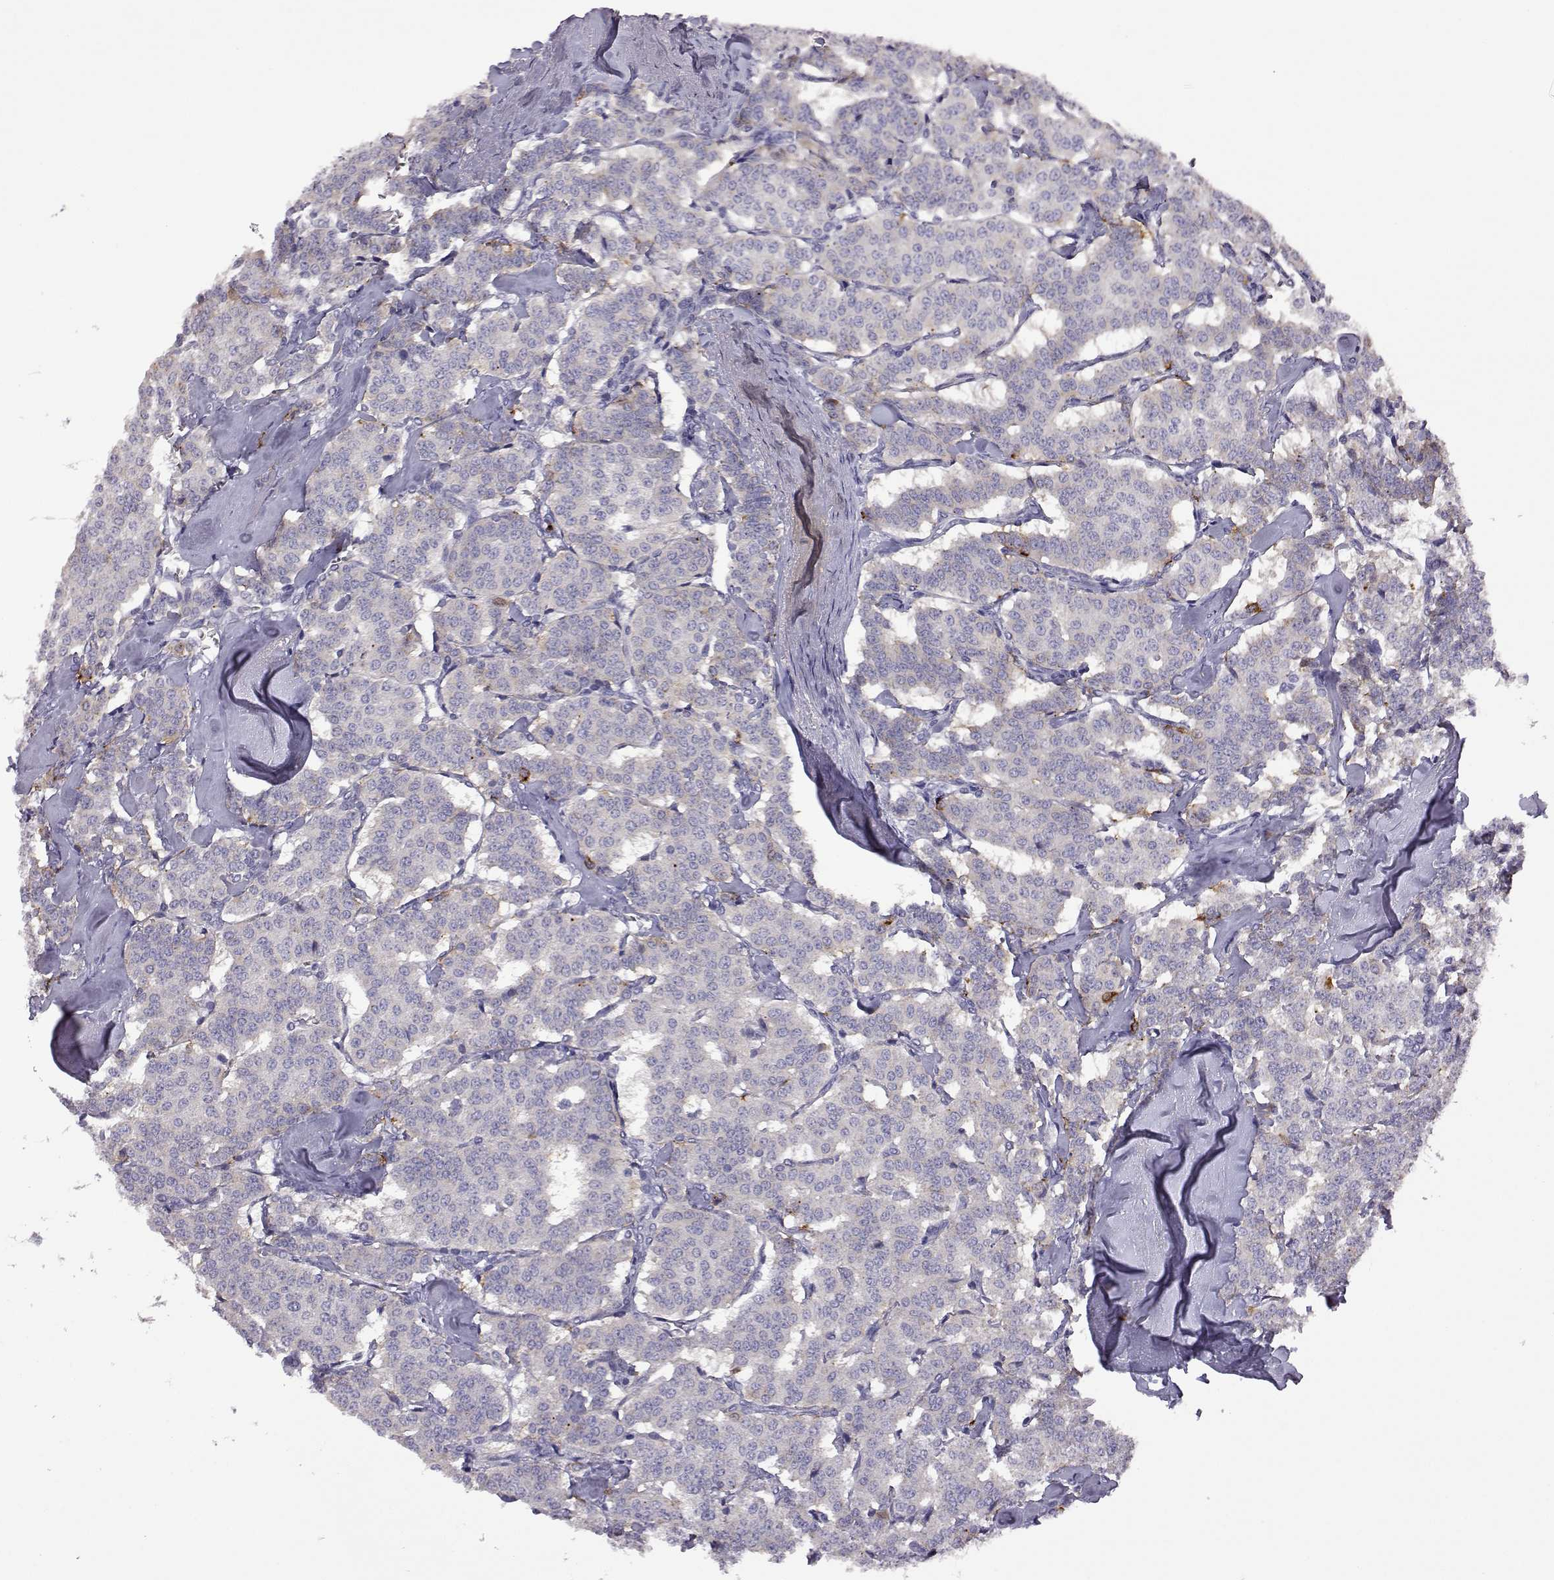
{"staining": {"intensity": "negative", "quantity": "none", "location": "none"}, "tissue": "carcinoid", "cell_type": "Tumor cells", "image_type": "cancer", "snomed": [{"axis": "morphology", "description": "Carcinoid, malignant, NOS"}, {"axis": "topography", "description": "Lung"}], "caption": "Micrograph shows no significant protein expression in tumor cells of malignant carcinoid.", "gene": "VGF", "patient": {"sex": "female", "age": 46}}